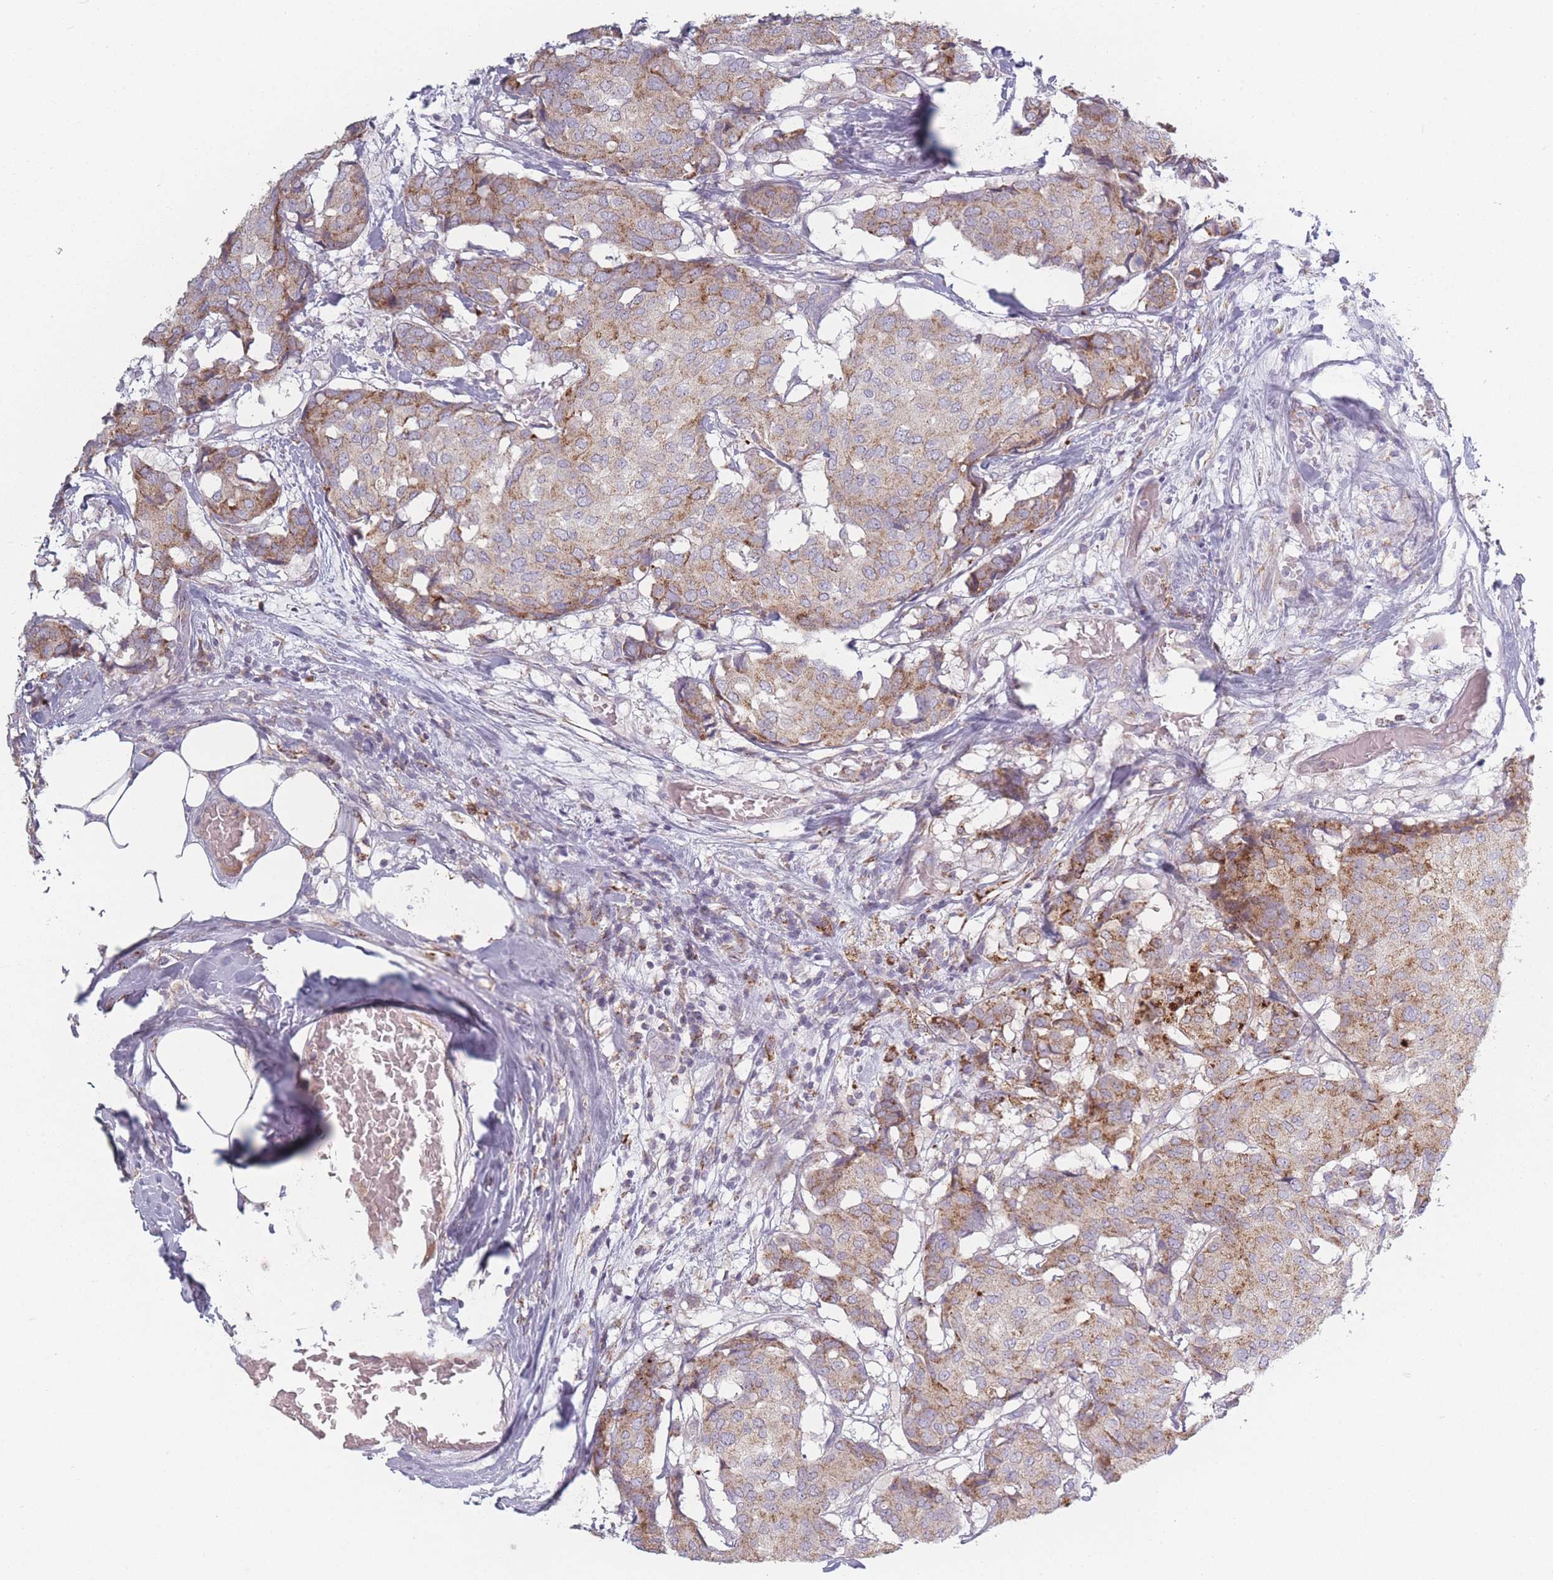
{"staining": {"intensity": "weak", "quantity": "25%-75%", "location": "cytoplasmic/membranous"}, "tissue": "breast cancer", "cell_type": "Tumor cells", "image_type": "cancer", "snomed": [{"axis": "morphology", "description": "Duct carcinoma"}, {"axis": "topography", "description": "Breast"}], "caption": "This histopathology image demonstrates immunohistochemistry (IHC) staining of breast cancer (infiltrating ductal carcinoma), with low weak cytoplasmic/membranous staining in approximately 25%-75% of tumor cells.", "gene": "PEX11B", "patient": {"sex": "female", "age": 75}}